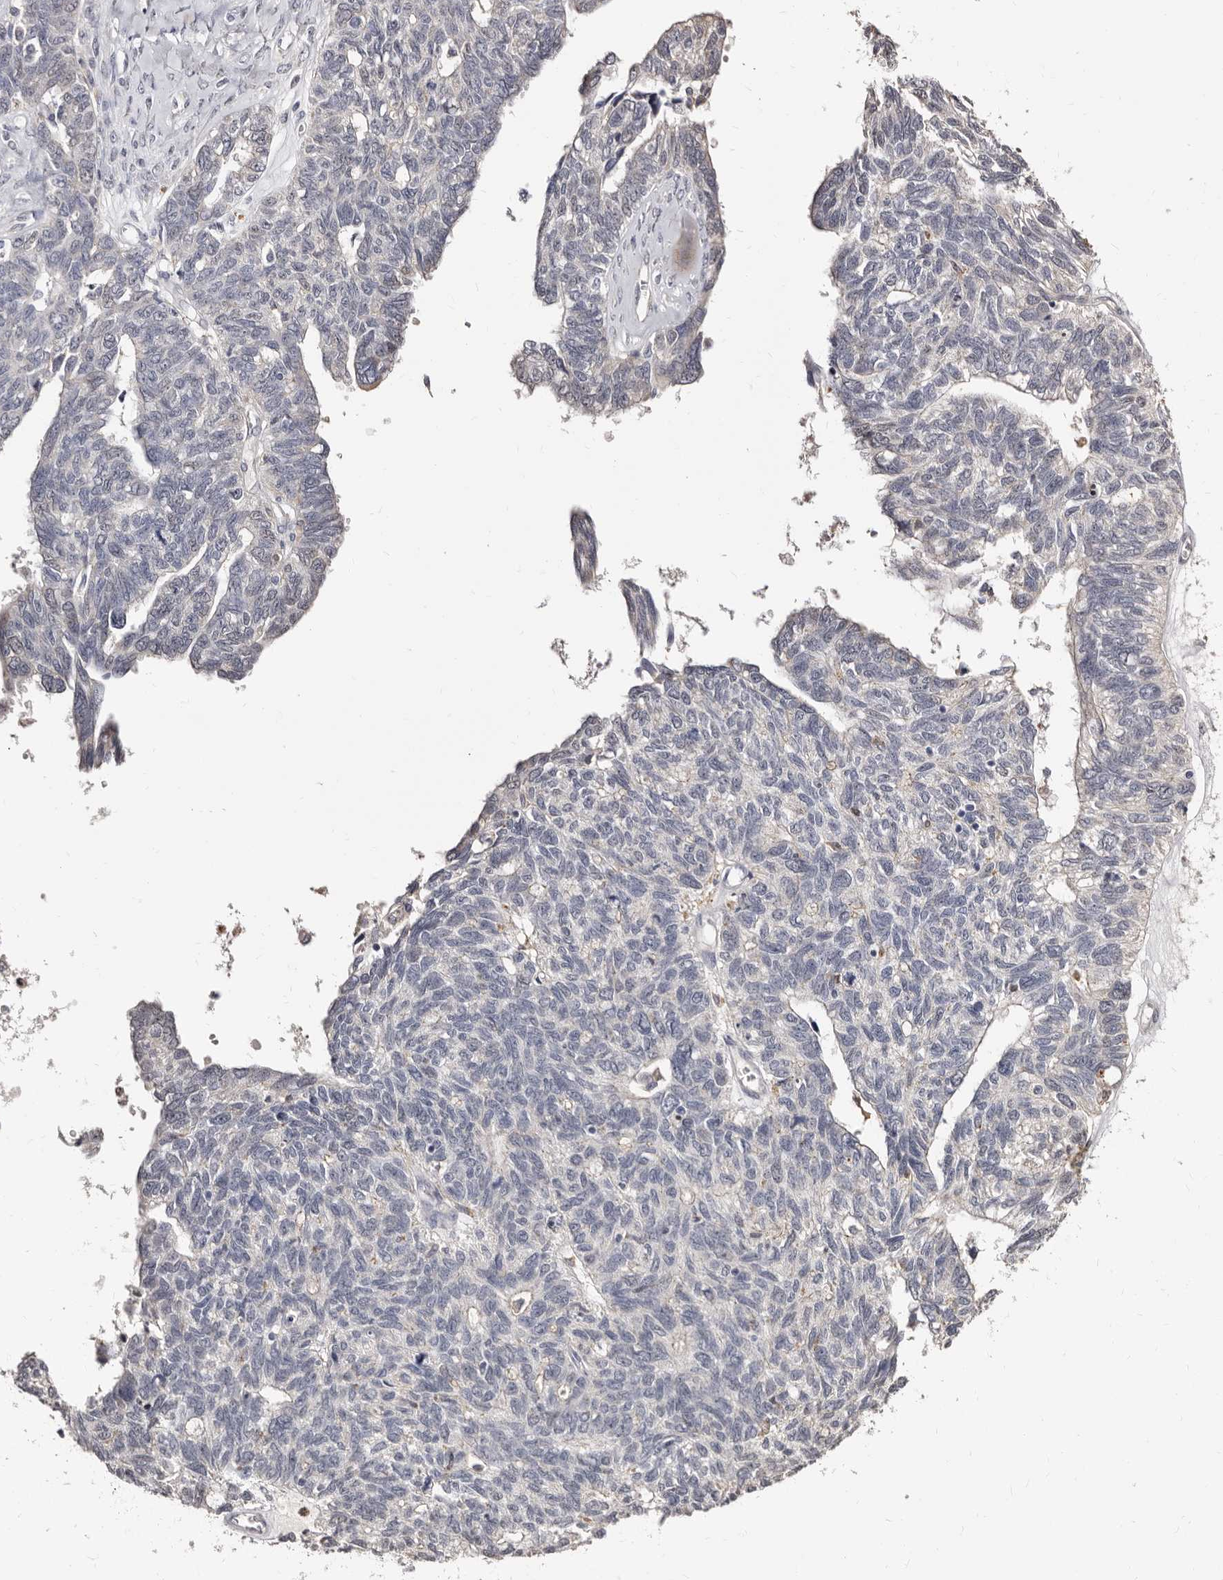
{"staining": {"intensity": "negative", "quantity": "none", "location": "none"}, "tissue": "ovarian cancer", "cell_type": "Tumor cells", "image_type": "cancer", "snomed": [{"axis": "morphology", "description": "Cystadenocarcinoma, serous, NOS"}, {"axis": "topography", "description": "Ovary"}], "caption": "Photomicrograph shows no protein positivity in tumor cells of serous cystadenocarcinoma (ovarian) tissue.", "gene": "PTAFR", "patient": {"sex": "female", "age": 79}}